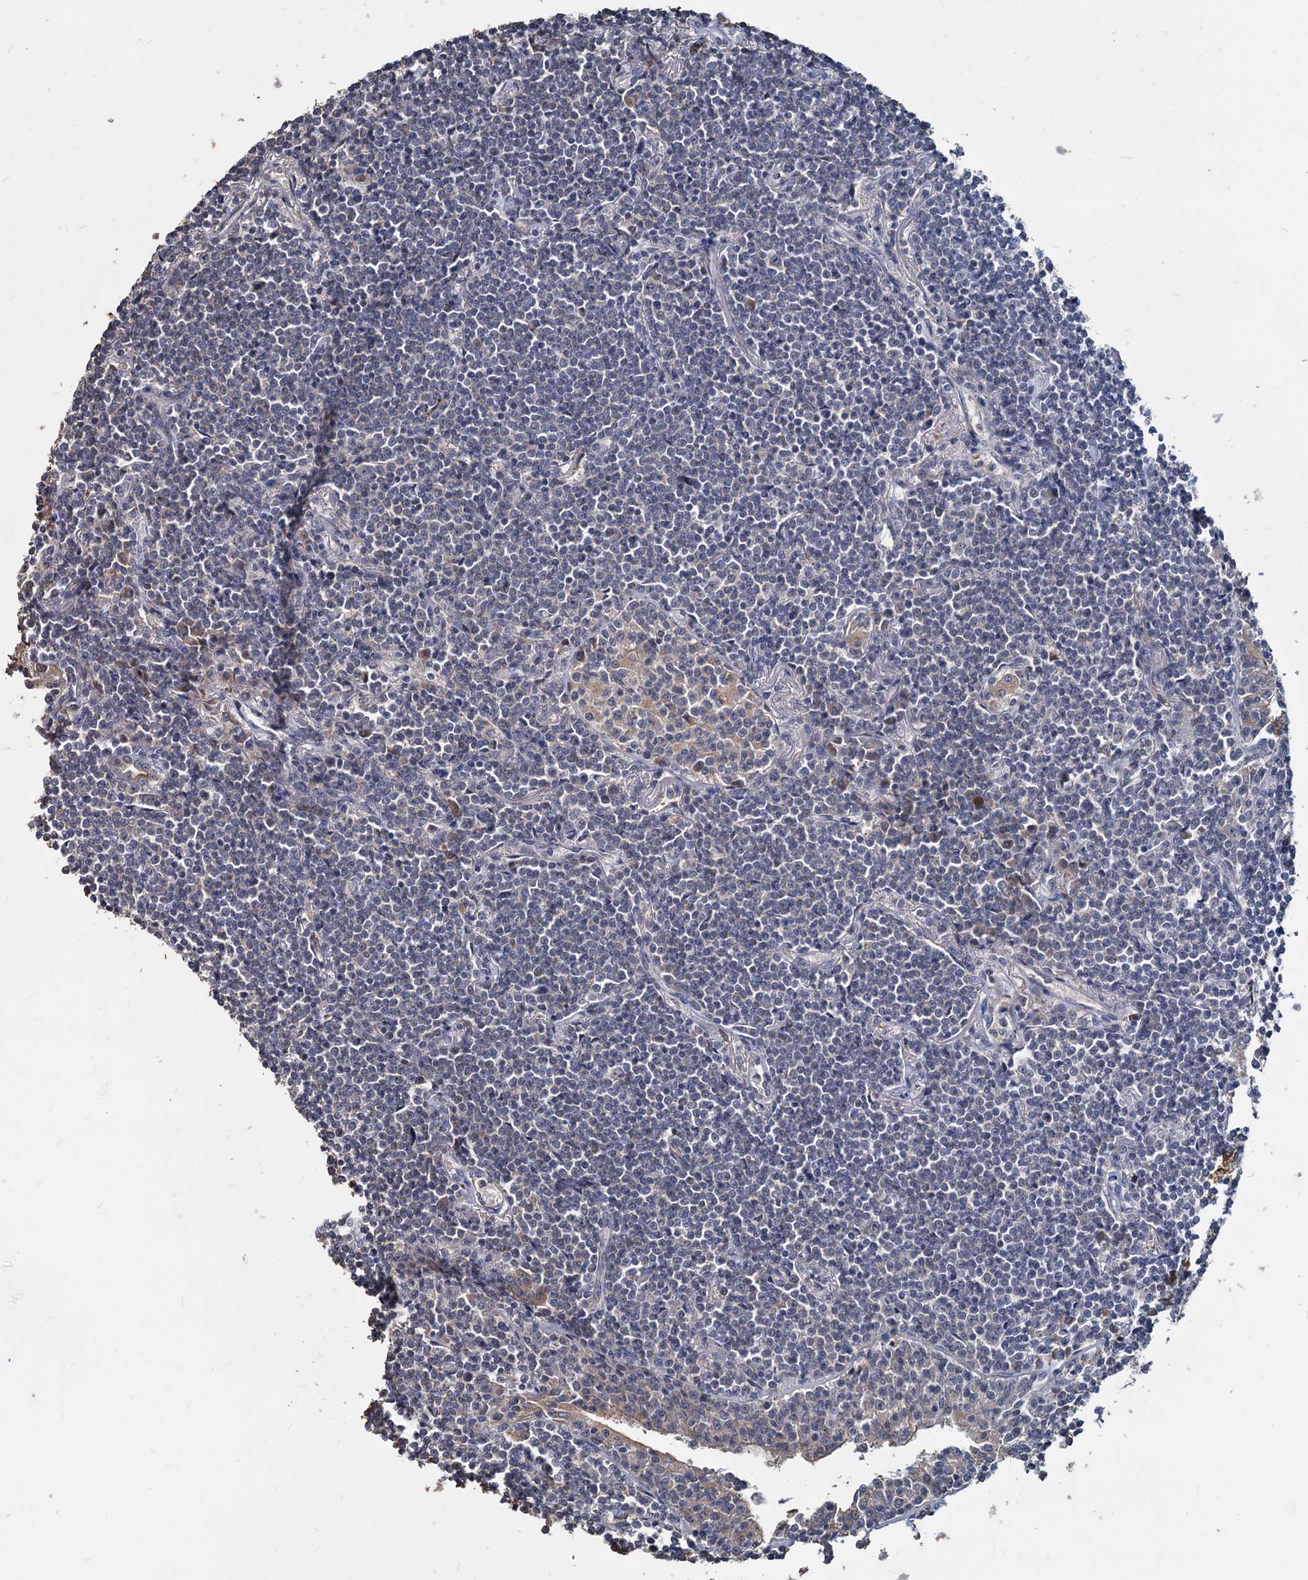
{"staining": {"intensity": "negative", "quantity": "none", "location": "none"}, "tissue": "lymphoma", "cell_type": "Tumor cells", "image_type": "cancer", "snomed": [{"axis": "morphology", "description": "Malignant lymphoma, non-Hodgkin's type, Low grade"}, {"axis": "topography", "description": "Lung"}], "caption": "The immunohistochemistry histopathology image has no significant staining in tumor cells of lymphoma tissue.", "gene": "DEPDC4", "patient": {"sex": "female", "age": 71}}